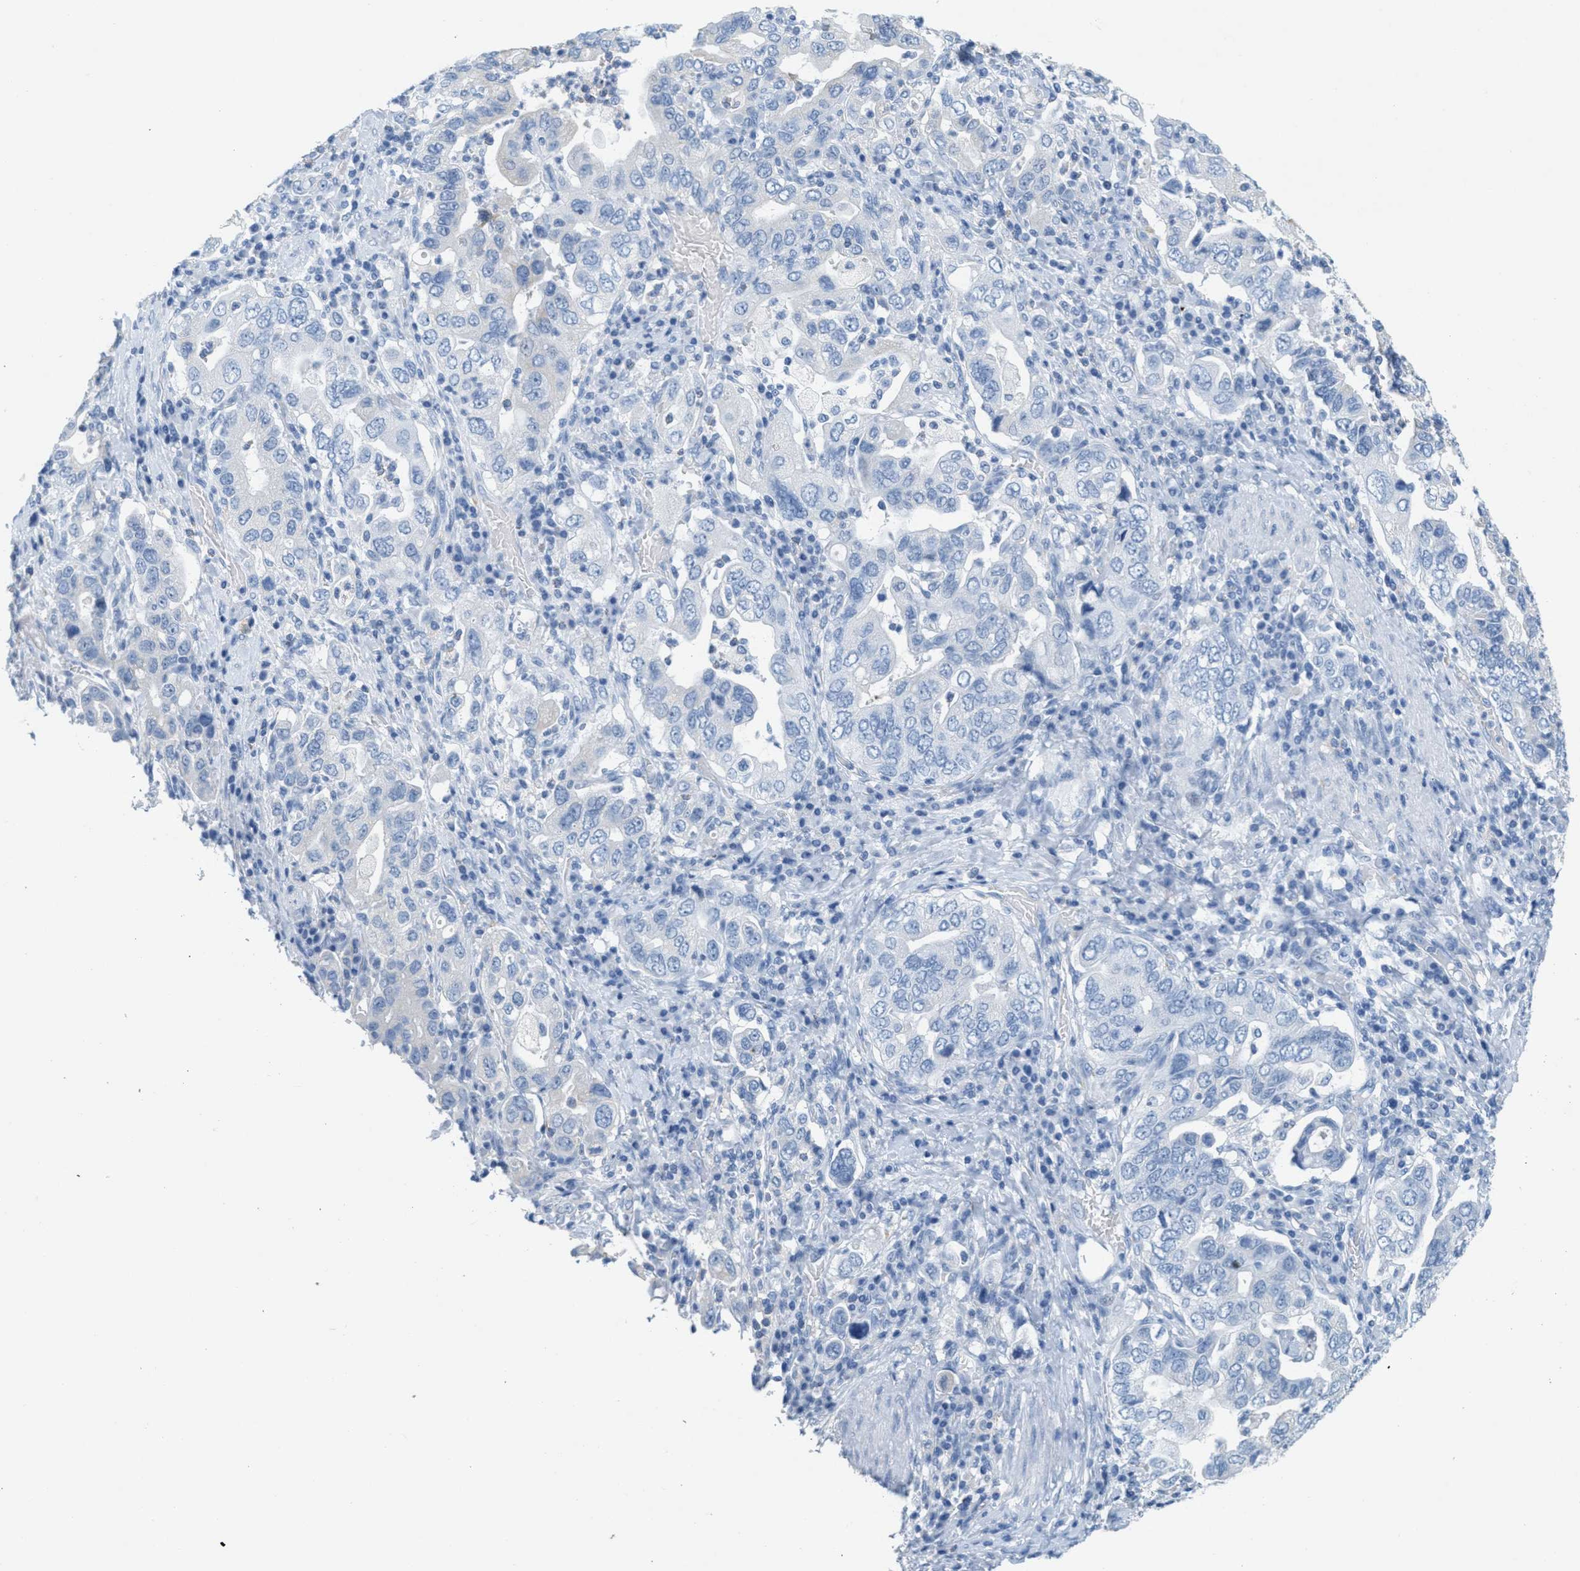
{"staining": {"intensity": "negative", "quantity": "none", "location": "none"}, "tissue": "stomach cancer", "cell_type": "Tumor cells", "image_type": "cancer", "snomed": [{"axis": "morphology", "description": "Adenocarcinoma, NOS"}, {"axis": "topography", "description": "Stomach, upper"}], "caption": "This is an immunohistochemistry (IHC) photomicrograph of human stomach cancer. There is no expression in tumor cells.", "gene": "GPM6A", "patient": {"sex": "male", "age": 62}}